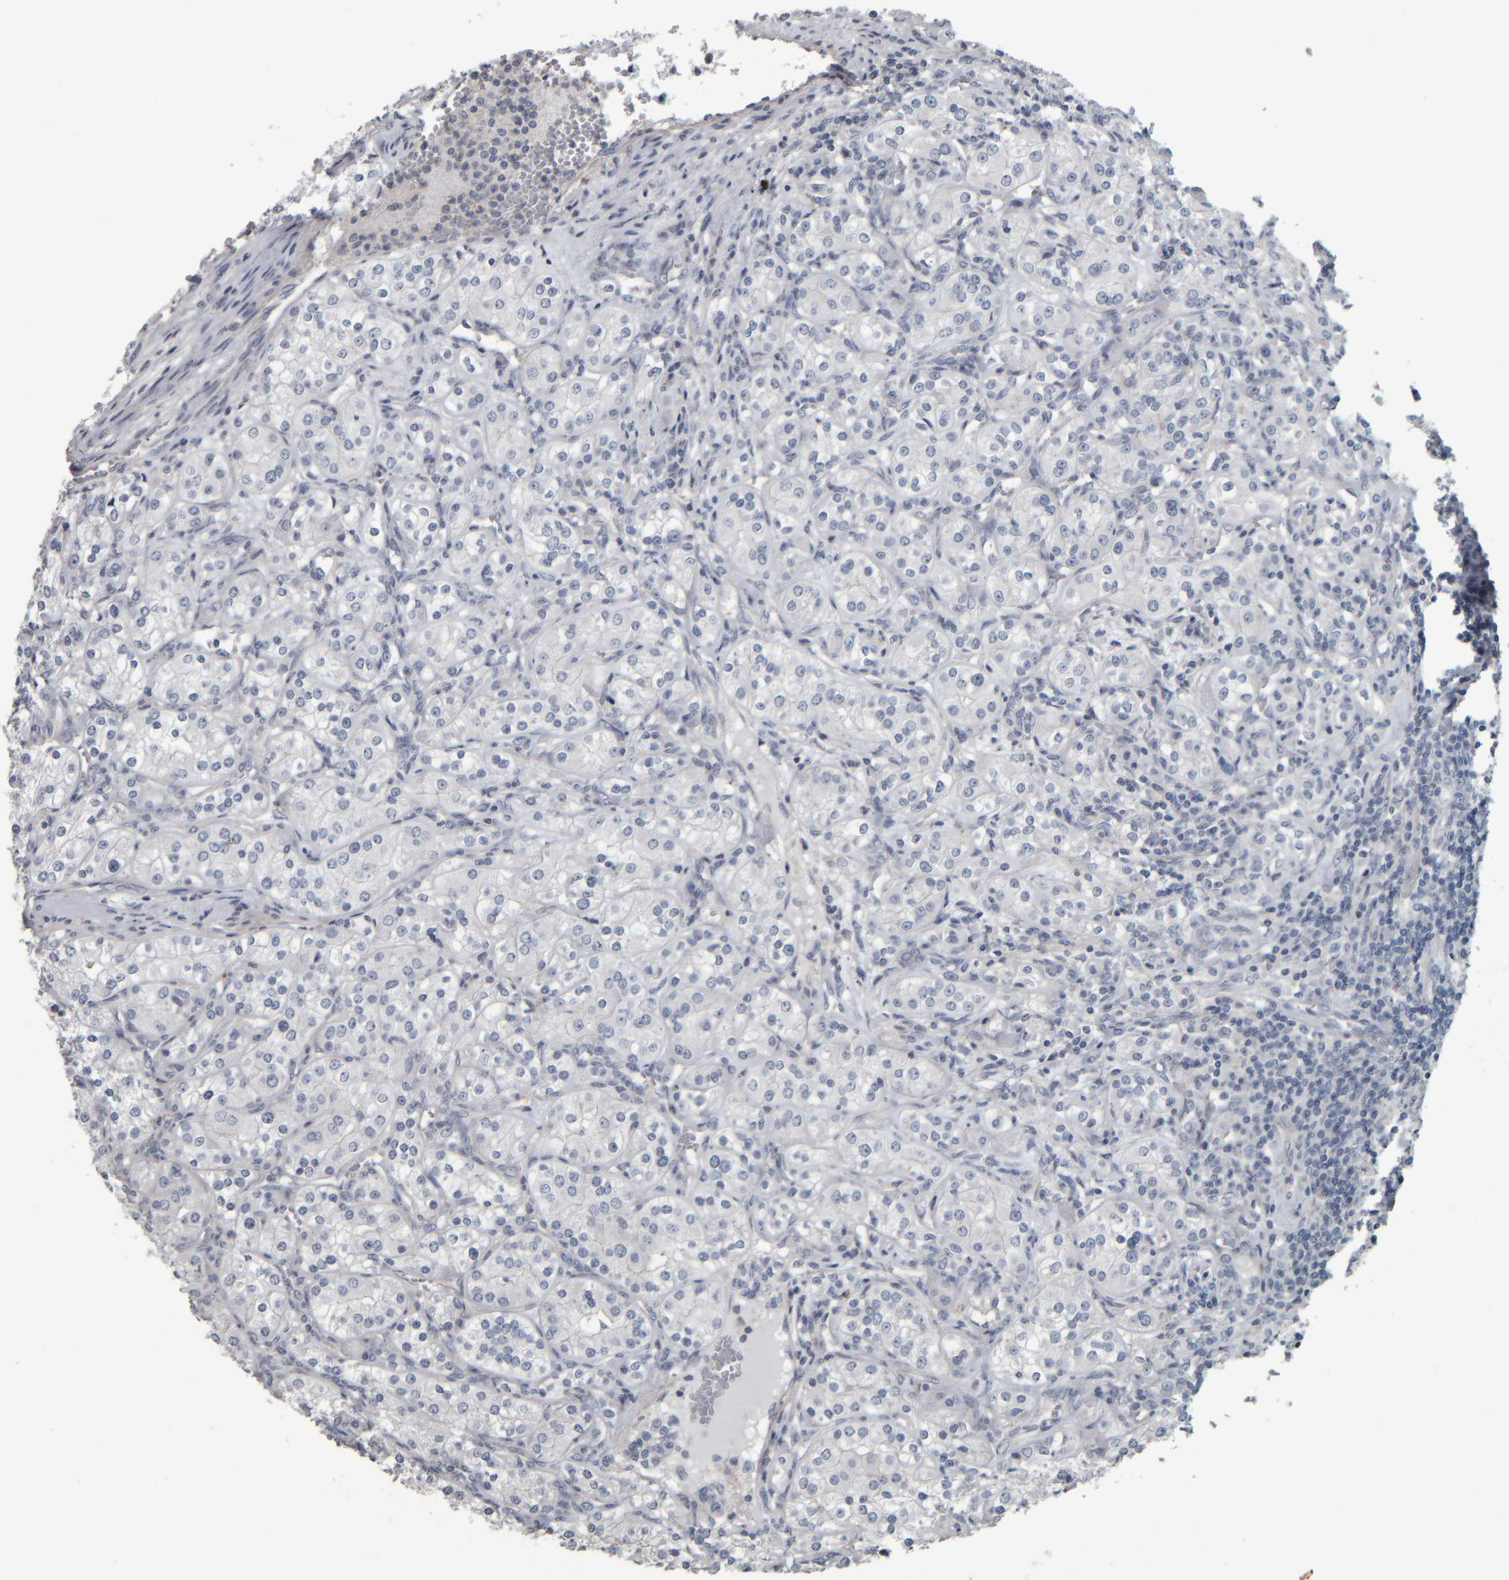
{"staining": {"intensity": "negative", "quantity": "none", "location": "none"}, "tissue": "renal cancer", "cell_type": "Tumor cells", "image_type": "cancer", "snomed": [{"axis": "morphology", "description": "Adenocarcinoma, NOS"}, {"axis": "topography", "description": "Kidney"}], "caption": "DAB immunohistochemical staining of renal cancer shows no significant positivity in tumor cells. (Brightfield microscopy of DAB immunohistochemistry (IHC) at high magnification).", "gene": "CAVIN4", "patient": {"sex": "male", "age": 77}}